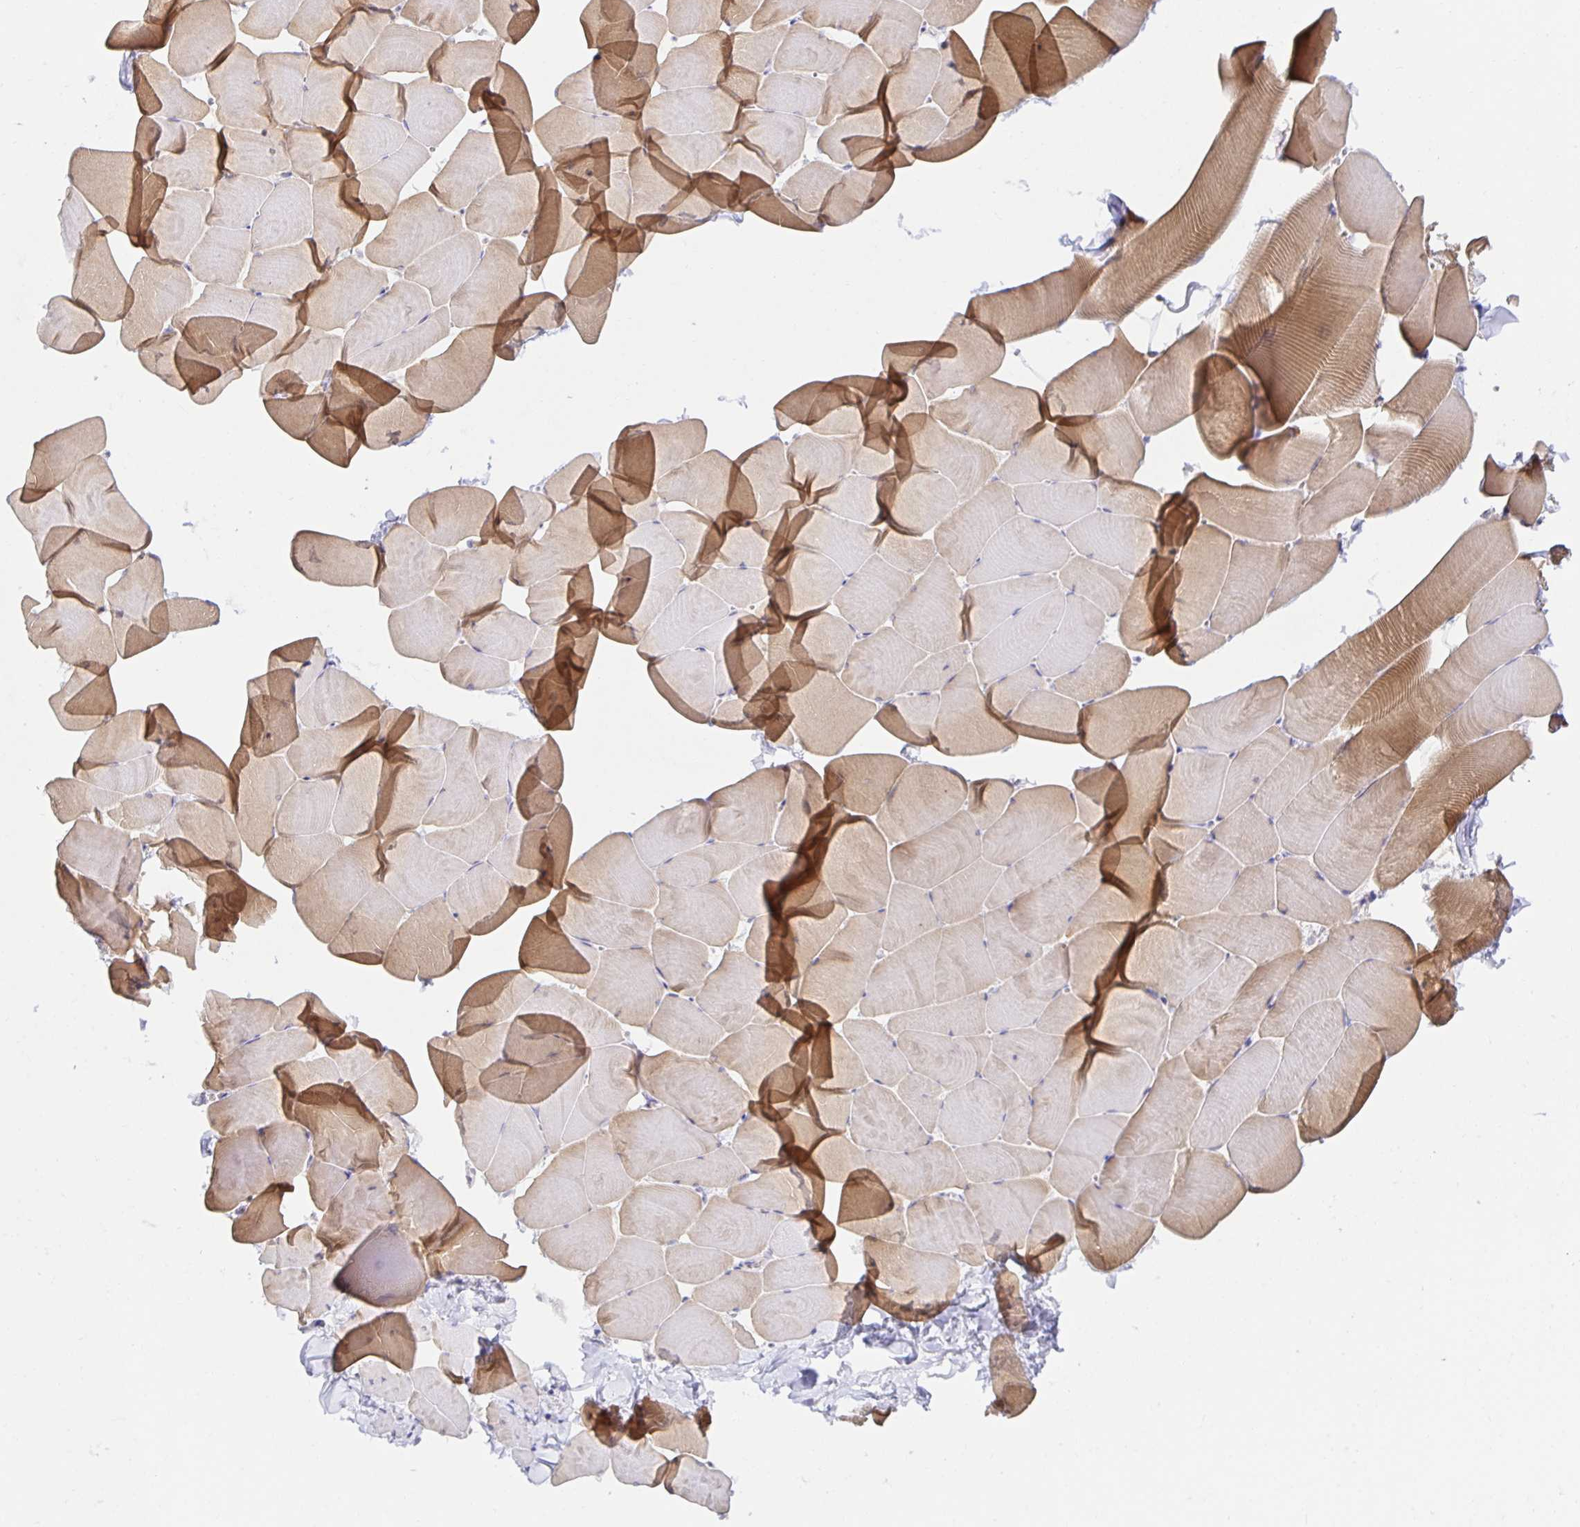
{"staining": {"intensity": "moderate", "quantity": "25%-75%", "location": "cytoplasmic/membranous"}, "tissue": "skeletal muscle", "cell_type": "Myocytes", "image_type": "normal", "snomed": [{"axis": "morphology", "description": "Normal tissue, NOS"}, {"axis": "topography", "description": "Skeletal muscle"}], "caption": "Immunohistochemistry (IHC) (DAB (3,3'-diaminobenzidine)) staining of normal skeletal muscle demonstrates moderate cytoplasmic/membranous protein positivity in about 25%-75% of myocytes.", "gene": "BAD", "patient": {"sex": "male", "age": 25}}